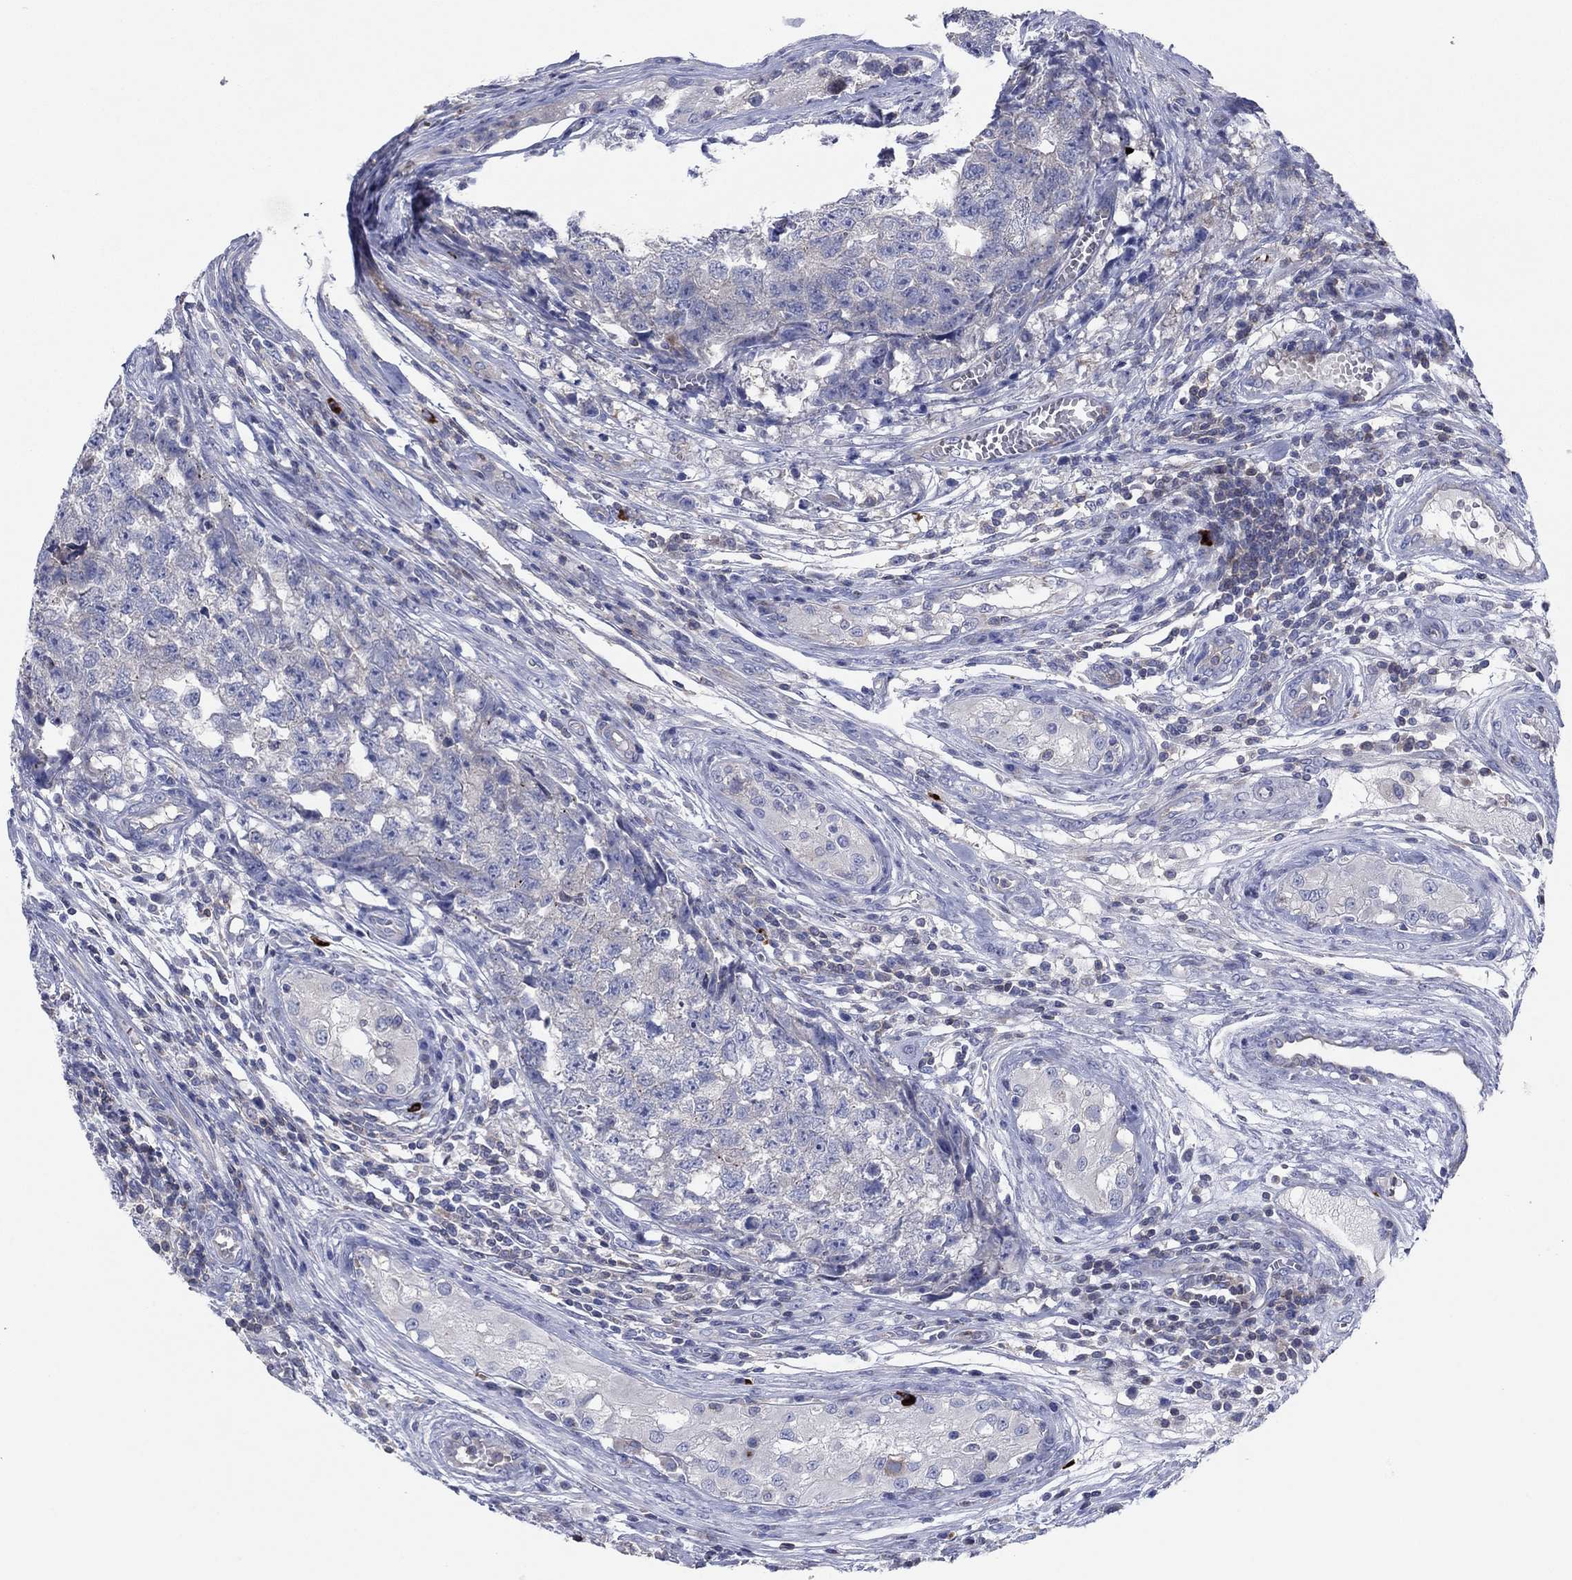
{"staining": {"intensity": "negative", "quantity": "none", "location": "none"}, "tissue": "testis cancer", "cell_type": "Tumor cells", "image_type": "cancer", "snomed": [{"axis": "morphology", "description": "Seminoma, NOS"}, {"axis": "morphology", "description": "Carcinoma, Embryonal, NOS"}, {"axis": "topography", "description": "Testis"}], "caption": "Testis cancer (seminoma) was stained to show a protein in brown. There is no significant positivity in tumor cells. (Stains: DAB (3,3'-diaminobenzidine) immunohistochemistry with hematoxylin counter stain, Microscopy: brightfield microscopy at high magnification).", "gene": "PVR", "patient": {"sex": "male", "age": 22}}